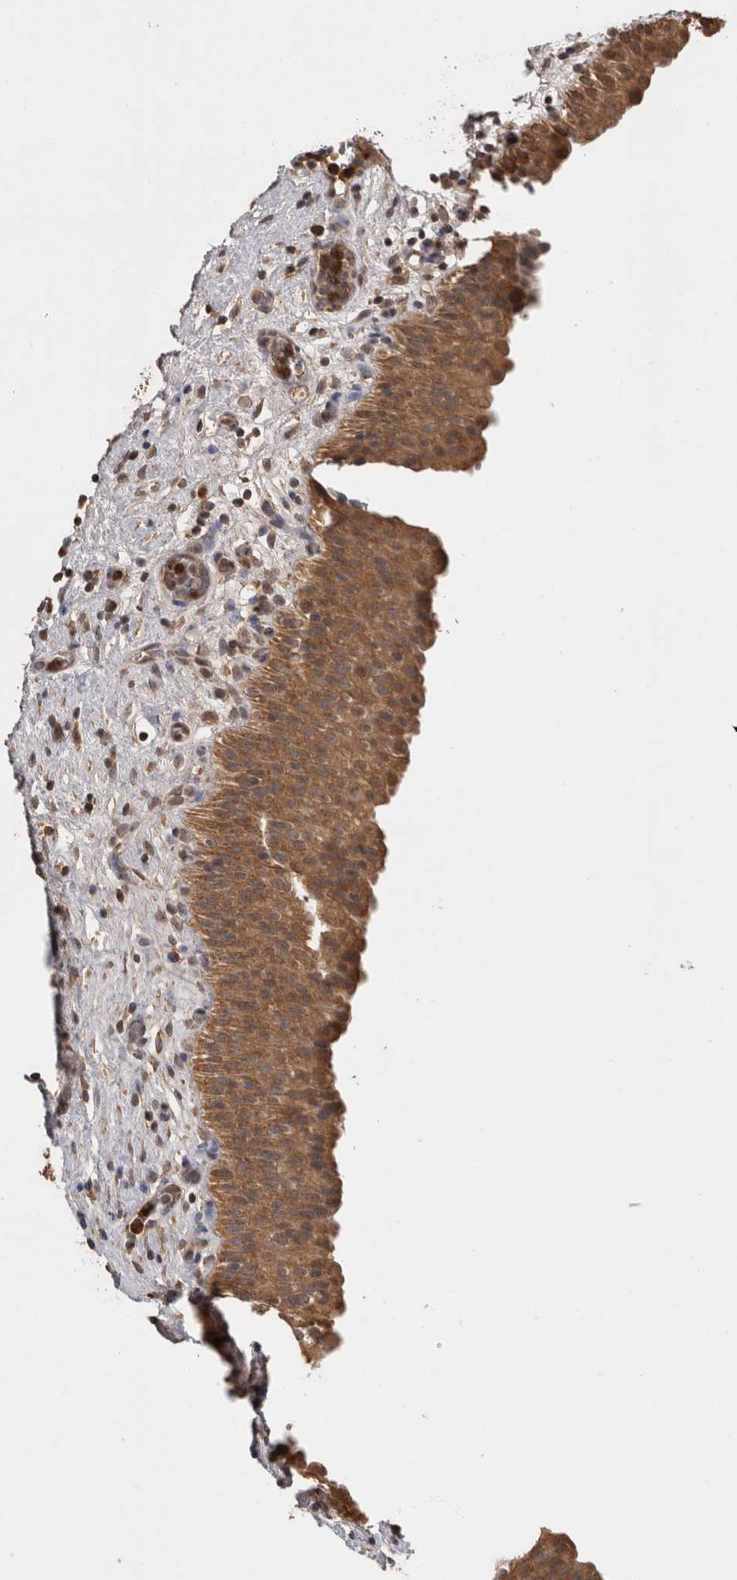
{"staining": {"intensity": "moderate", "quantity": ">75%", "location": "cytoplasmic/membranous"}, "tissue": "urinary bladder", "cell_type": "Urothelial cells", "image_type": "normal", "snomed": [{"axis": "morphology", "description": "Normal tissue, NOS"}, {"axis": "topography", "description": "Urinary bladder"}], "caption": "Immunohistochemical staining of unremarkable urinary bladder shows medium levels of moderate cytoplasmic/membranous expression in approximately >75% of urothelial cells.", "gene": "PREP", "patient": {"sex": "male", "age": 82}}